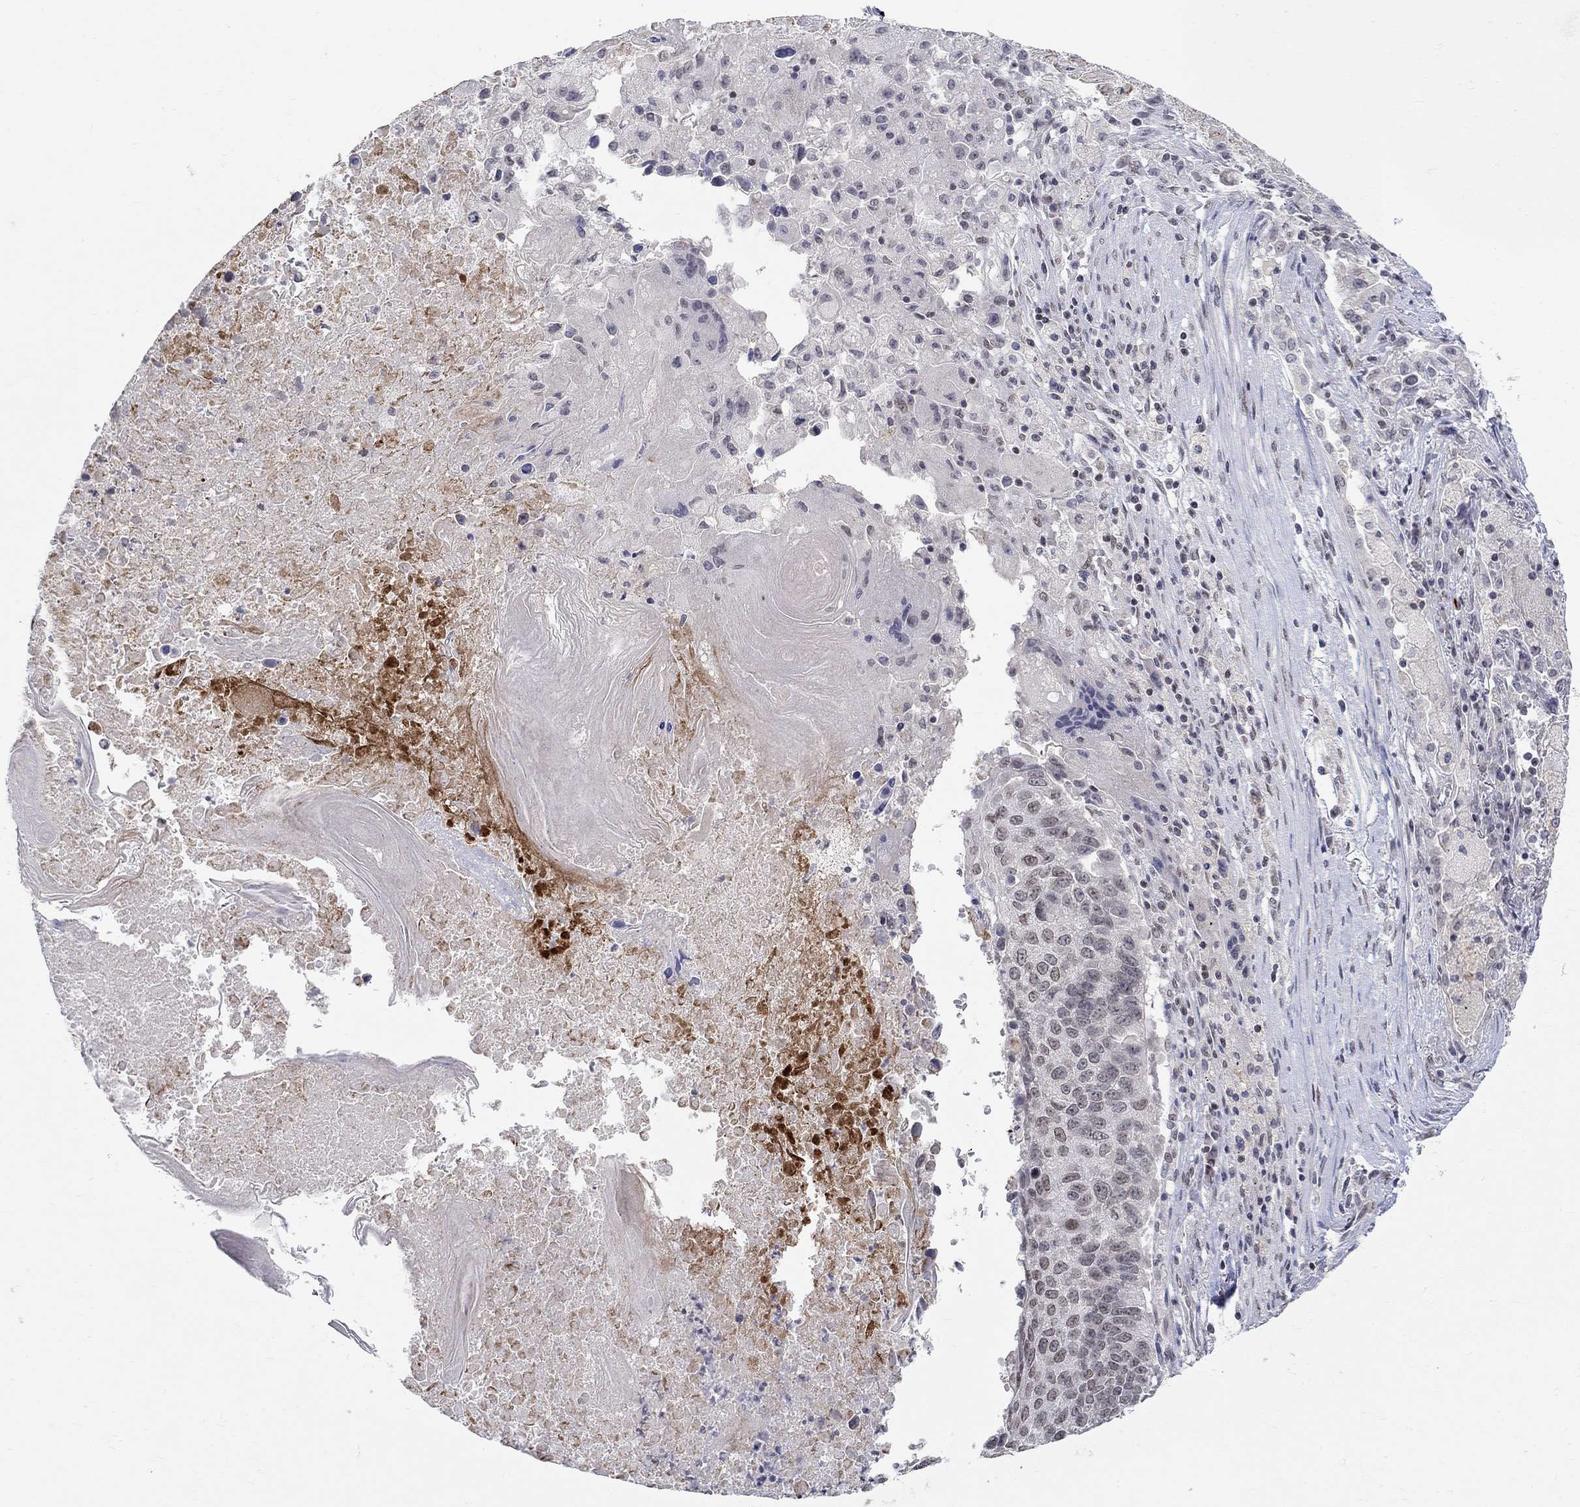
{"staining": {"intensity": "moderate", "quantity": "<25%", "location": "cytoplasmic/membranous"}, "tissue": "lung cancer", "cell_type": "Tumor cells", "image_type": "cancer", "snomed": [{"axis": "morphology", "description": "Squamous cell carcinoma, NOS"}, {"axis": "topography", "description": "Lung"}], "caption": "Protein positivity by immunohistochemistry (IHC) exhibits moderate cytoplasmic/membranous expression in about <25% of tumor cells in lung cancer.", "gene": "KLF12", "patient": {"sex": "male", "age": 73}}